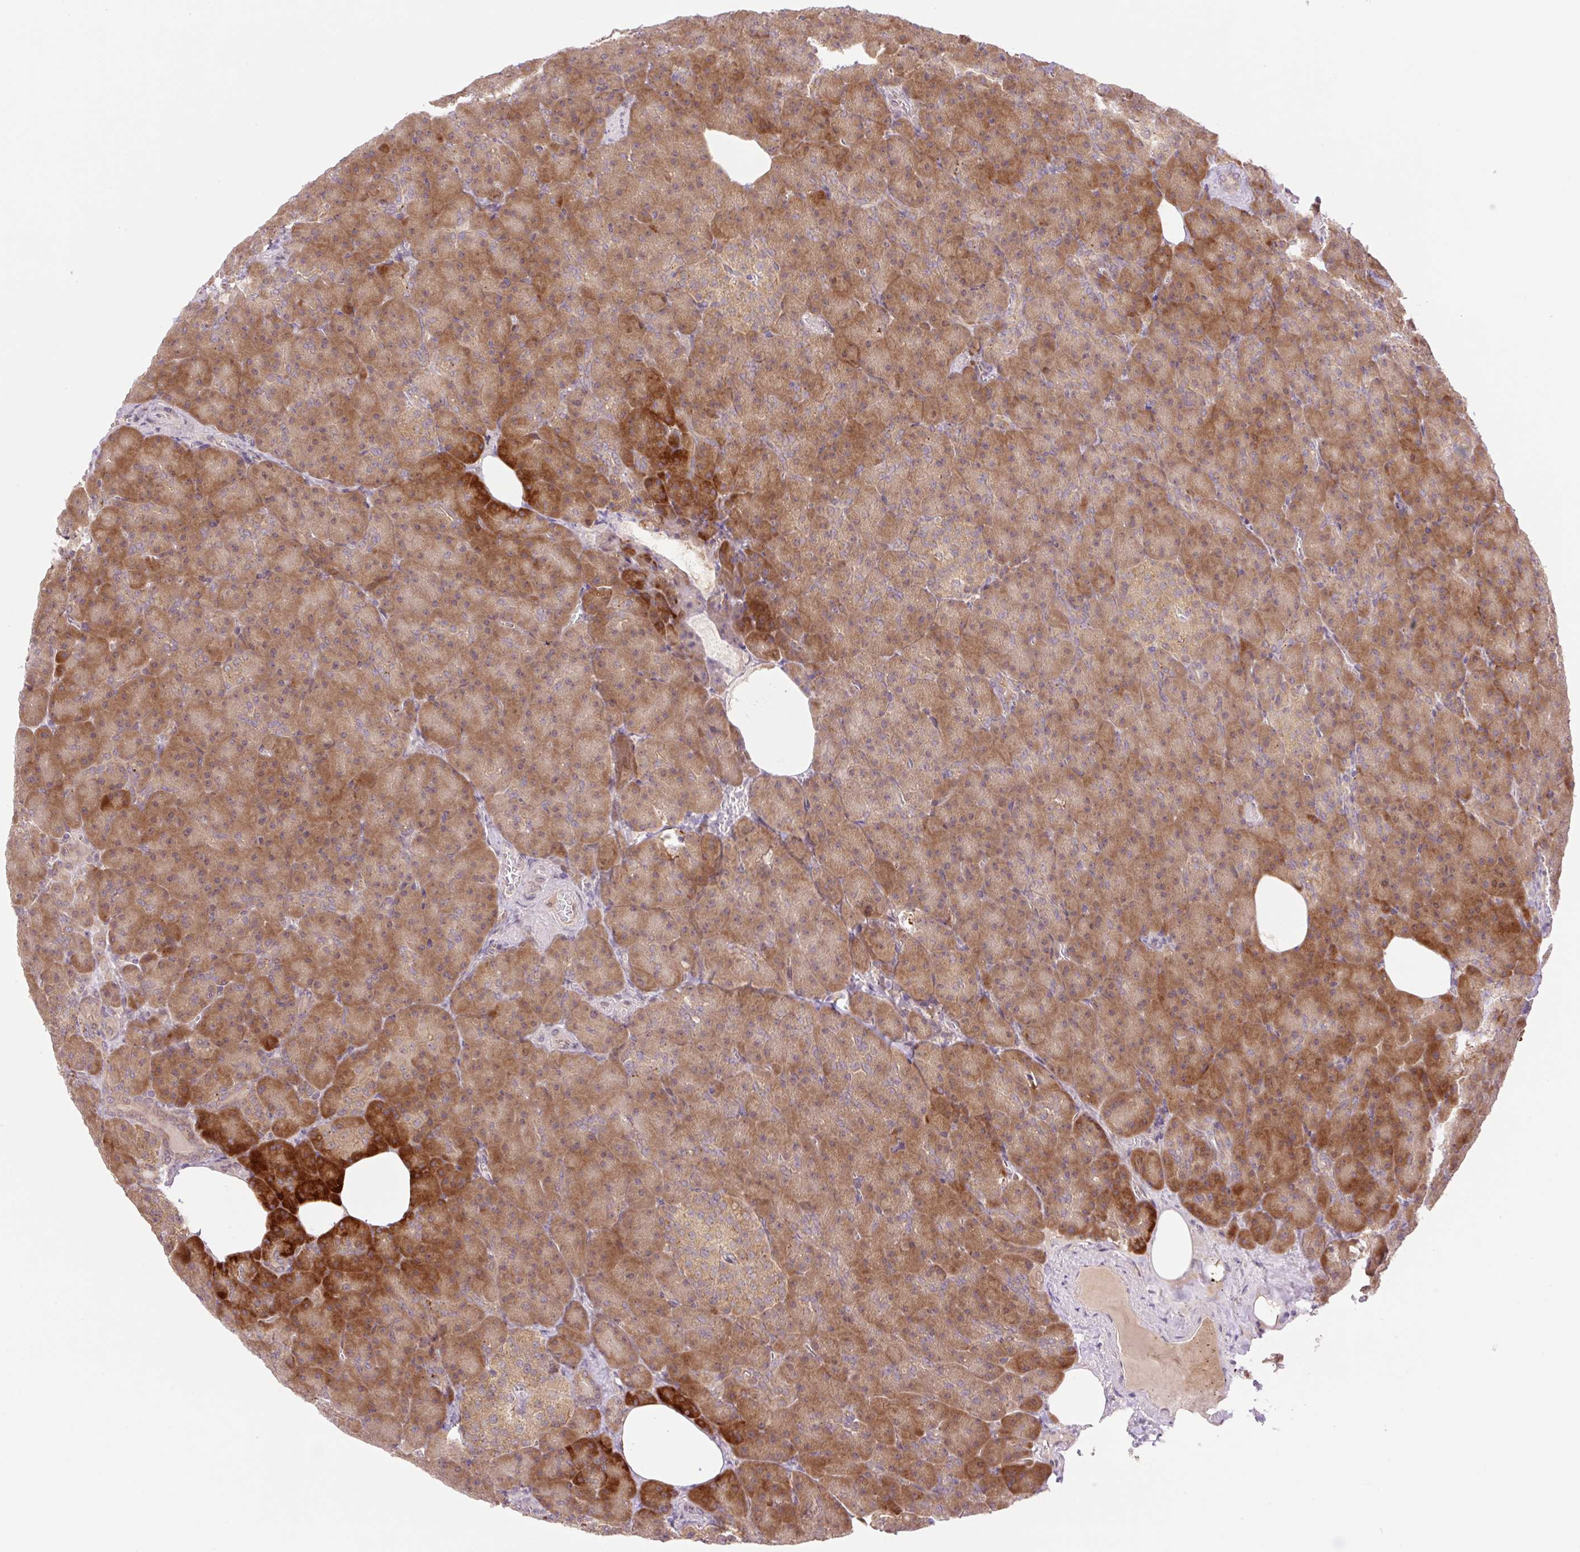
{"staining": {"intensity": "strong", "quantity": "25%-75%", "location": "cytoplasmic/membranous,nuclear"}, "tissue": "pancreas", "cell_type": "Exocrine glandular cells", "image_type": "normal", "snomed": [{"axis": "morphology", "description": "Normal tissue, NOS"}, {"axis": "topography", "description": "Pancreas"}], "caption": "Protein analysis of unremarkable pancreas demonstrates strong cytoplasmic/membranous,nuclear staining in approximately 25%-75% of exocrine glandular cells. The staining was performed using DAB (3,3'-diaminobenzidine) to visualize the protein expression in brown, while the nuclei were stained in blue with hematoxylin (Magnification: 20x).", "gene": "VPS25", "patient": {"sex": "female", "age": 74}}